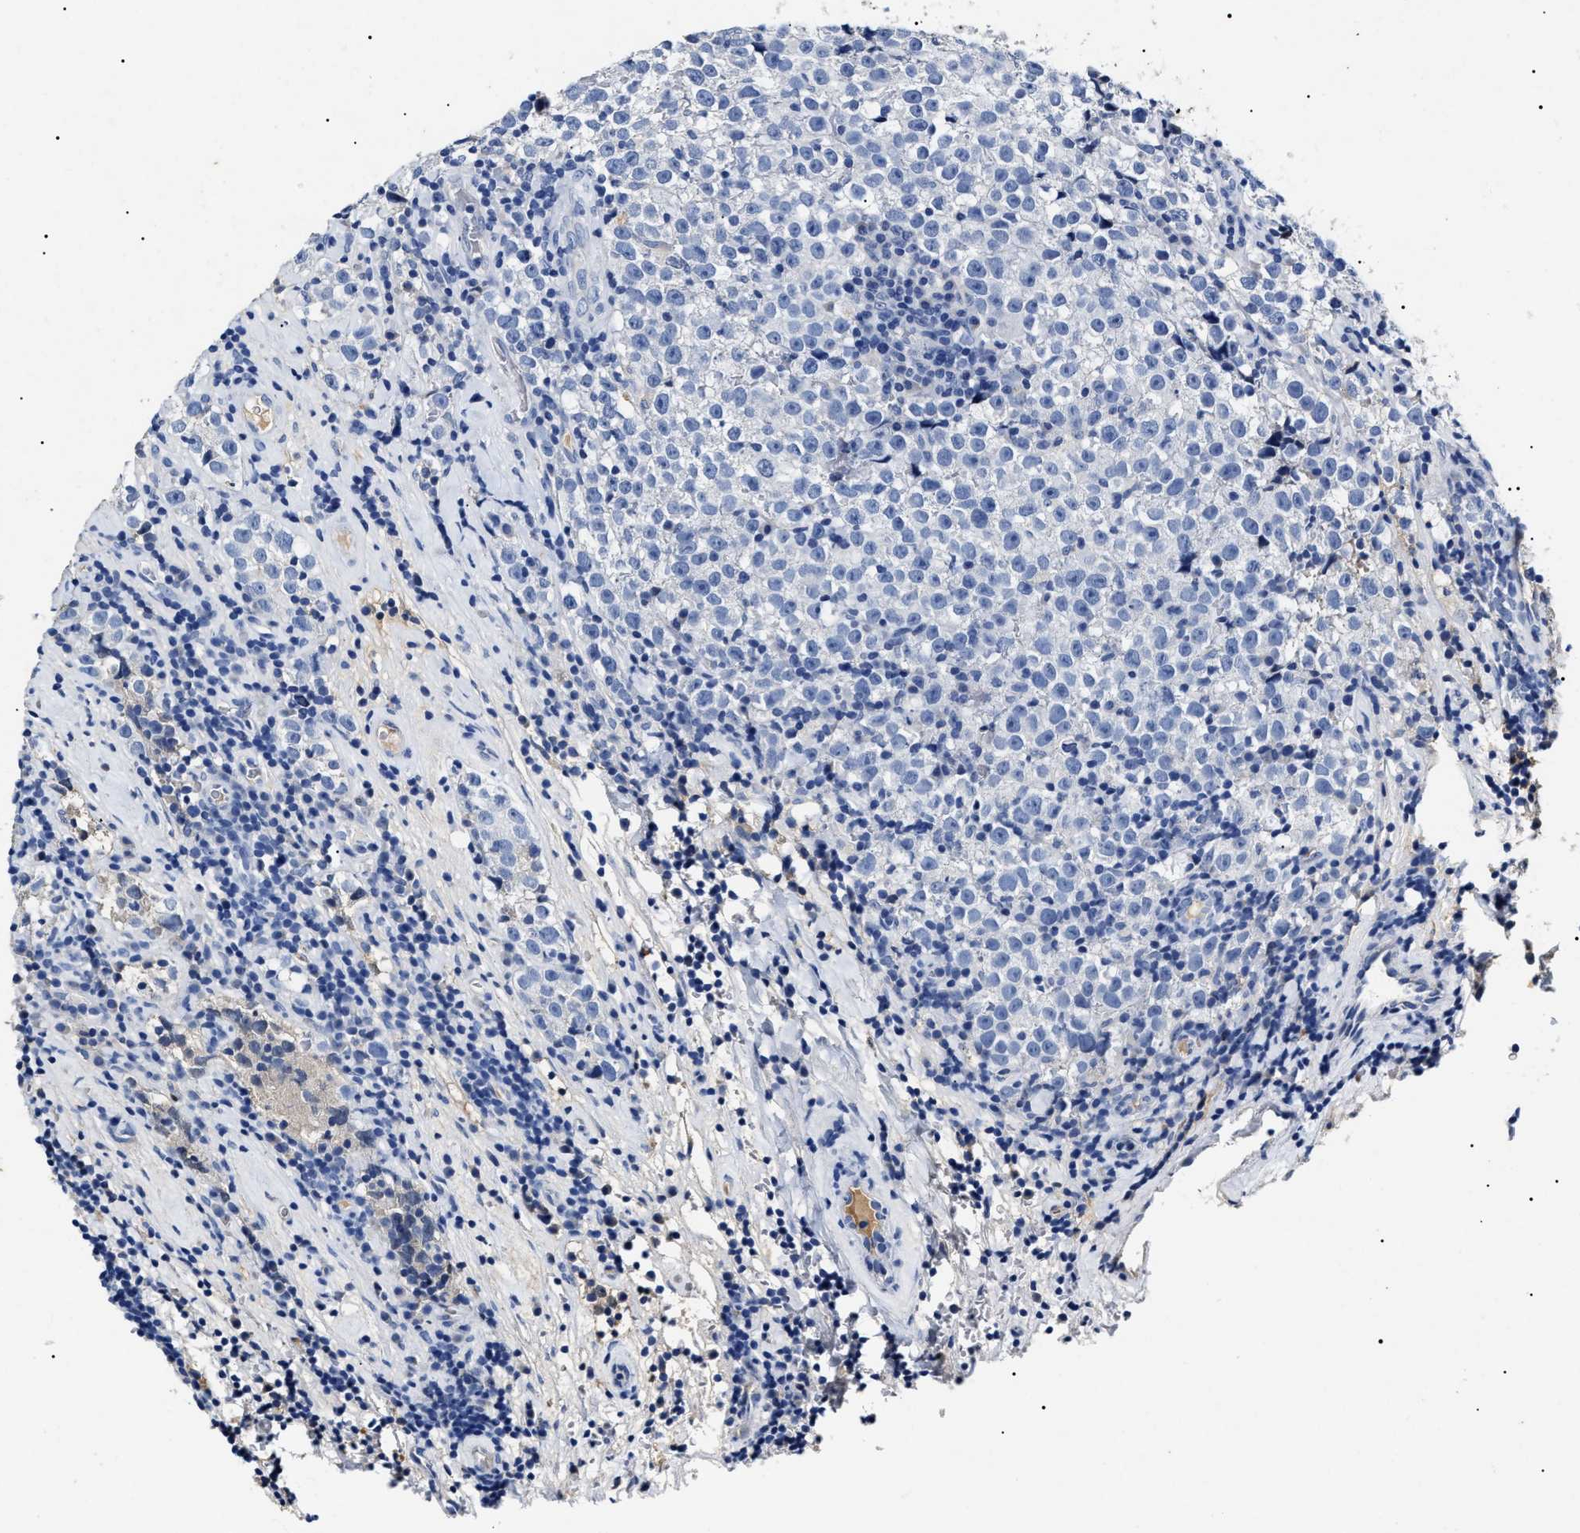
{"staining": {"intensity": "negative", "quantity": "none", "location": "none"}, "tissue": "testis cancer", "cell_type": "Tumor cells", "image_type": "cancer", "snomed": [{"axis": "morphology", "description": "Normal tissue, NOS"}, {"axis": "morphology", "description": "Seminoma, NOS"}, {"axis": "topography", "description": "Testis"}], "caption": "Testis cancer (seminoma) was stained to show a protein in brown. There is no significant positivity in tumor cells. The staining was performed using DAB to visualize the protein expression in brown, while the nuclei were stained in blue with hematoxylin (Magnification: 20x).", "gene": "LRRC8E", "patient": {"sex": "male", "age": 43}}